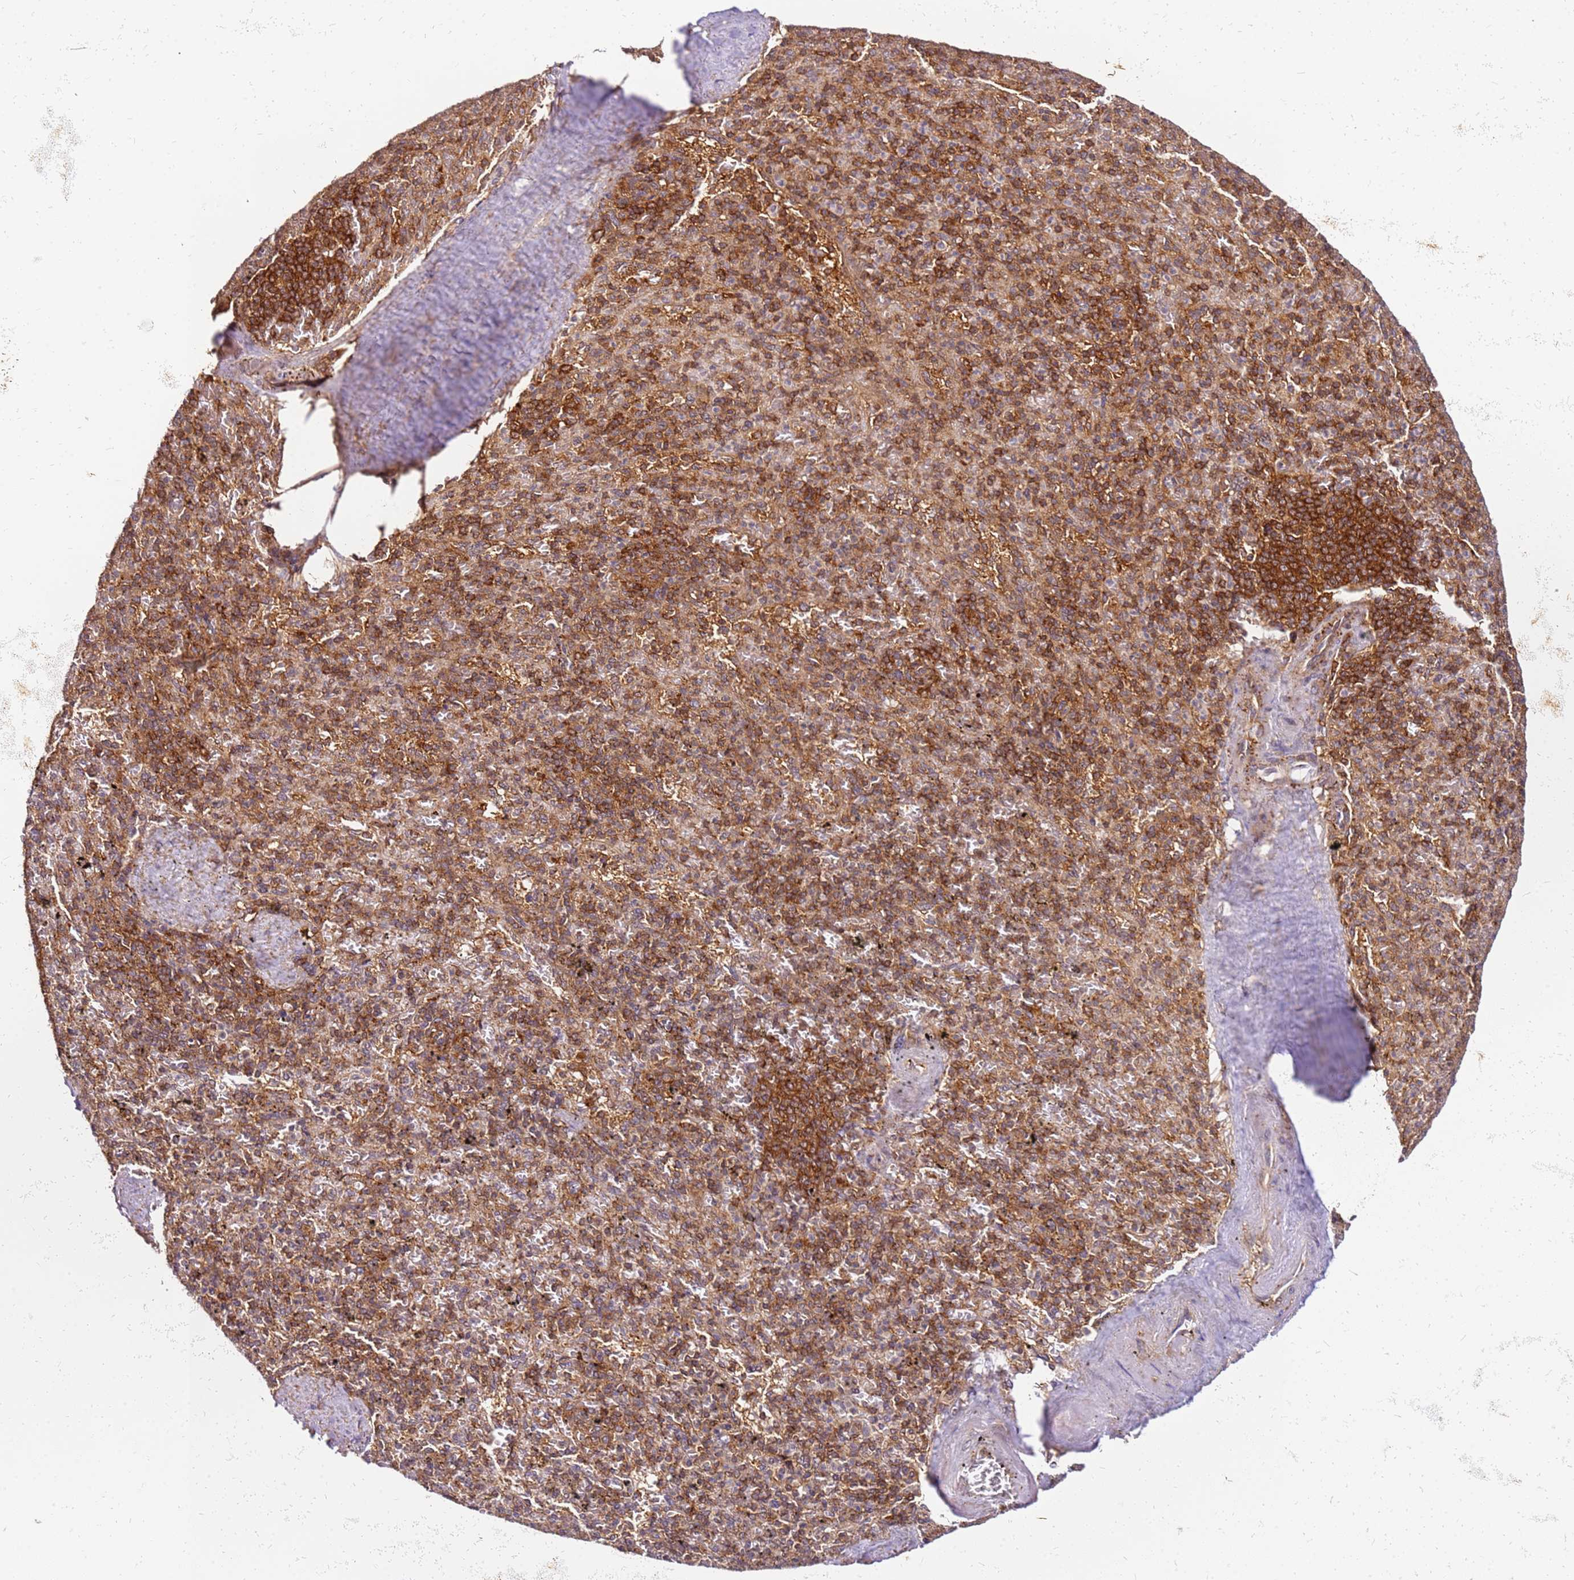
{"staining": {"intensity": "moderate", "quantity": "25%-75%", "location": "cytoplasmic/membranous"}, "tissue": "spleen", "cell_type": "Cells in red pulp", "image_type": "normal", "snomed": [{"axis": "morphology", "description": "Normal tissue, NOS"}, {"axis": "topography", "description": "Spleen"}], "caption": "Benign spleen demonstrates moderate cytoplasmic/membranous expression in about 25%-75% of cells in red pulp.", "gene": "PIH1D1", "patient": {"sex": "male", "age": 82}}